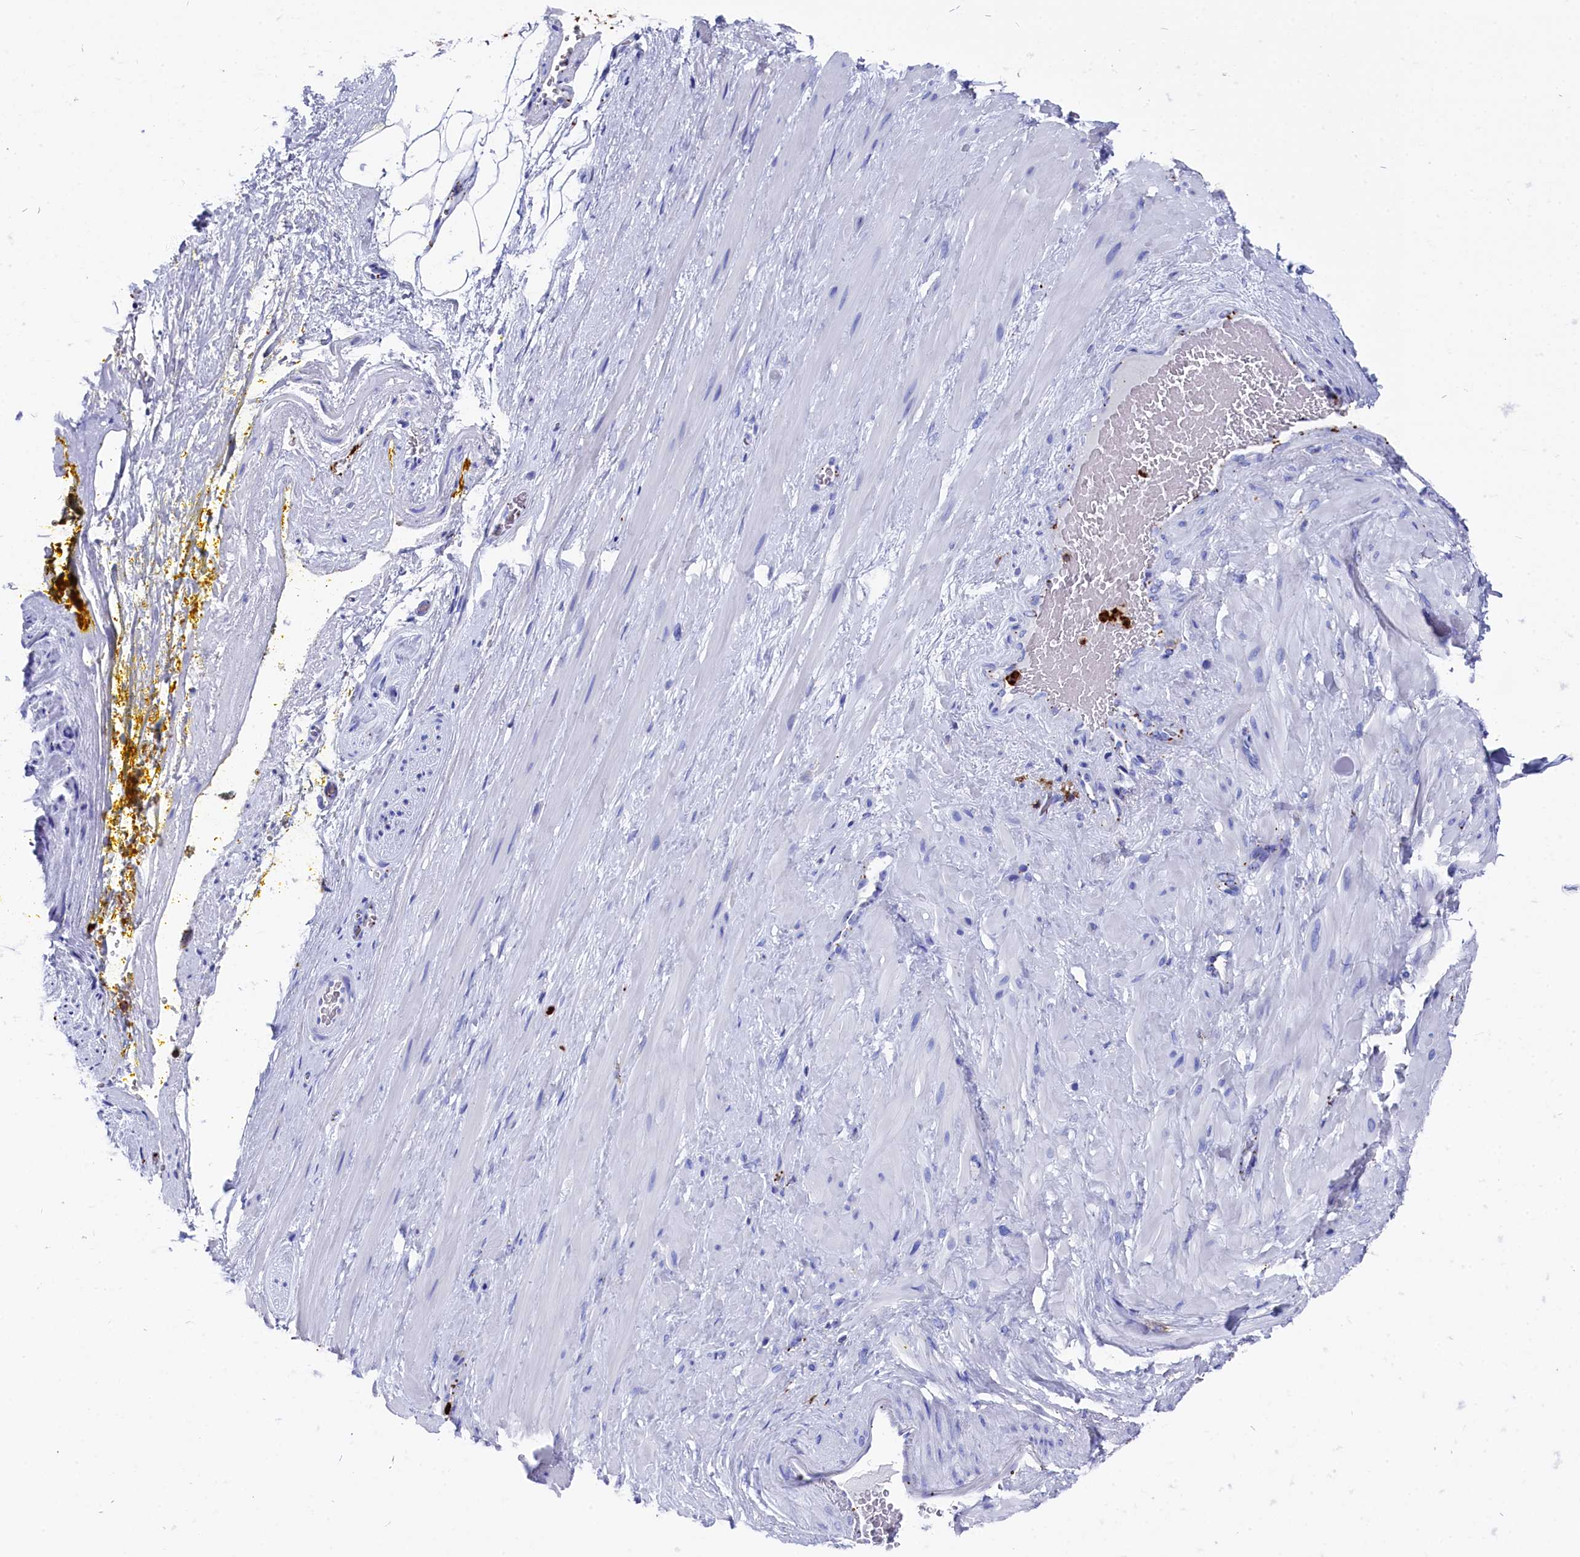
{"staining": {"intensity": "negative", "quantity": "none", "location": "none"}, "tissue": "adipose tissue", "cell_type": "Adipocytes", "image_type": "normal", "snomed": [{"axis": "morphology", "description": "Normal tissue, NOS"}, {"axis": "morphology", "description": "Adenocarcinoma, Low grade"}, {"axis": "topography", "description": "Prostate"}, {"axis": "topography", "description": "Peripheral nerve tissue"}], "caption": "Adipocytes are negative for protein expression in benign human adipose tissue.", "gene": "PLAC8", "patient": {"sex": "male", "age": 63}}